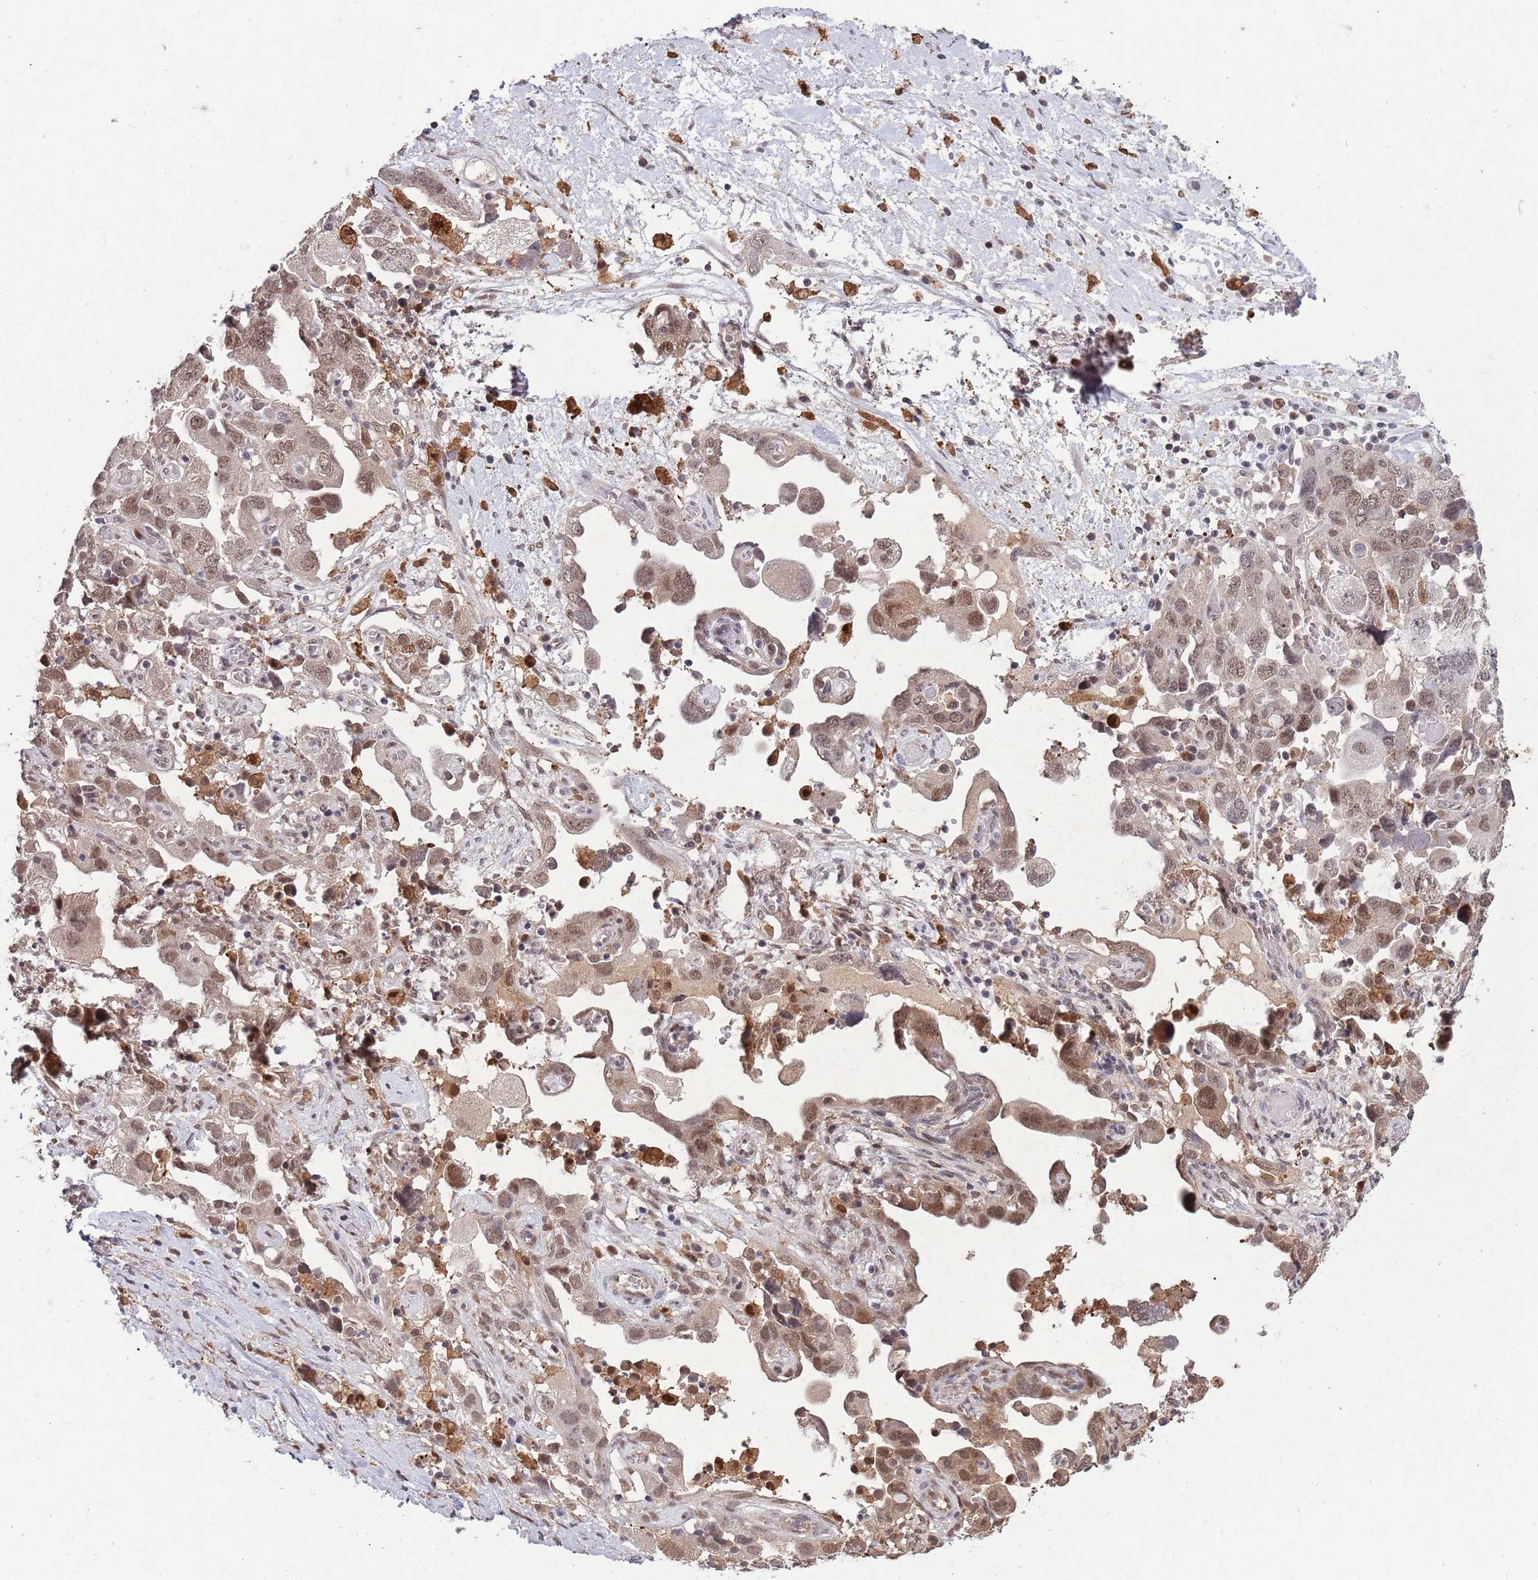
{"staining": {"intensity": "moderate", "quantity": ">75%", "location": "cytoplasmic/membranous,nuclear"}, "tissue": "ovarian cancer", "cell_type": "Tumor cells", "image_type": "cancer", "snomed": [{"axis": "morphology", "description": "Carcinoma, NOS"}, {"axis": "morphology", "description": "Cystadenocarcinoma, serous, NOS"}, {"axis": "topography", "description": "Ovary"}], "caption": "A photomicrograph of human serous cystadenocarcinoma (ovarian) stained for a protein exhibits moderate cytoplasmic/membranous and nuclear brown staining in tumor cells. (DAB (3,3'-diaminobenzidine) IHC, brown staining for protein, blue staining for nuclei).", "gene": "ZNF639", "patient": {"sex": "female", "age": 69}}